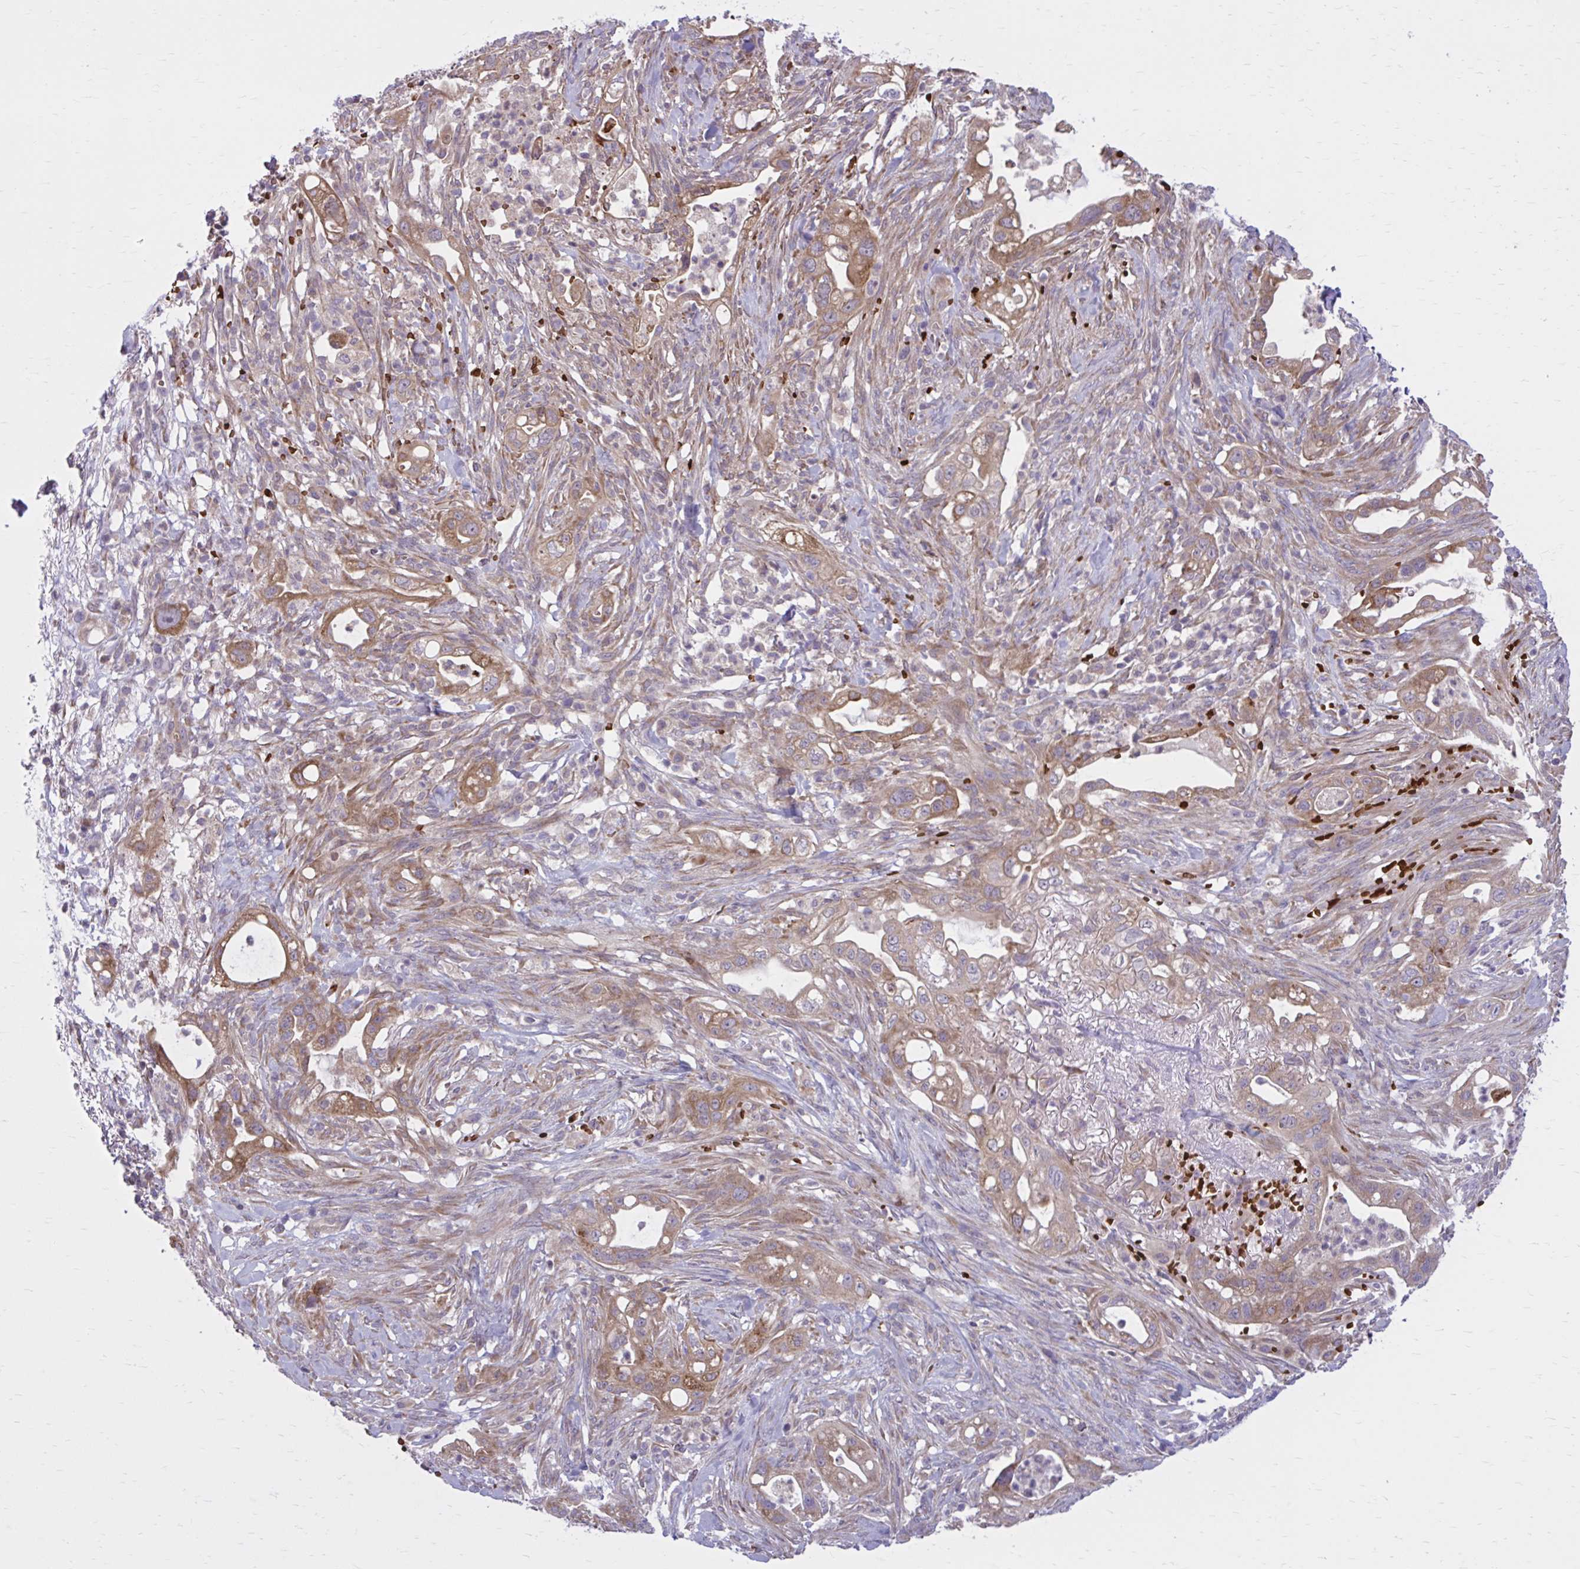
{"staining": {"intensity": "moderate", "quantity": ">75%", "location": "cytoplasmic/membranous"}, "tissue": "pancreatic cancer", "cell_type": "Tumor cells", "image_type": "cancer", "snomed": [{"axis": "morphology", "description": "Adenocarcinoma, NOS"}, {"axis": "topography", "description": "Pancreas"}], "caption": "Immunohistochemistry staining of adenocarcinoma (pancreatic), which exhibits medium levels of moderate cytoplasmic/membranous positivity in about >75% of tumor cells indicating moderate cytoplasmic/membranous protein staining. The staining was performed using DAB (3,3'-diaminobenzidine) (brown) for protein detection and nuclei were counterstained in hematoxylin (blue).", "gene": "SNF8", "patient": {"sex": "male", "age": 44}}